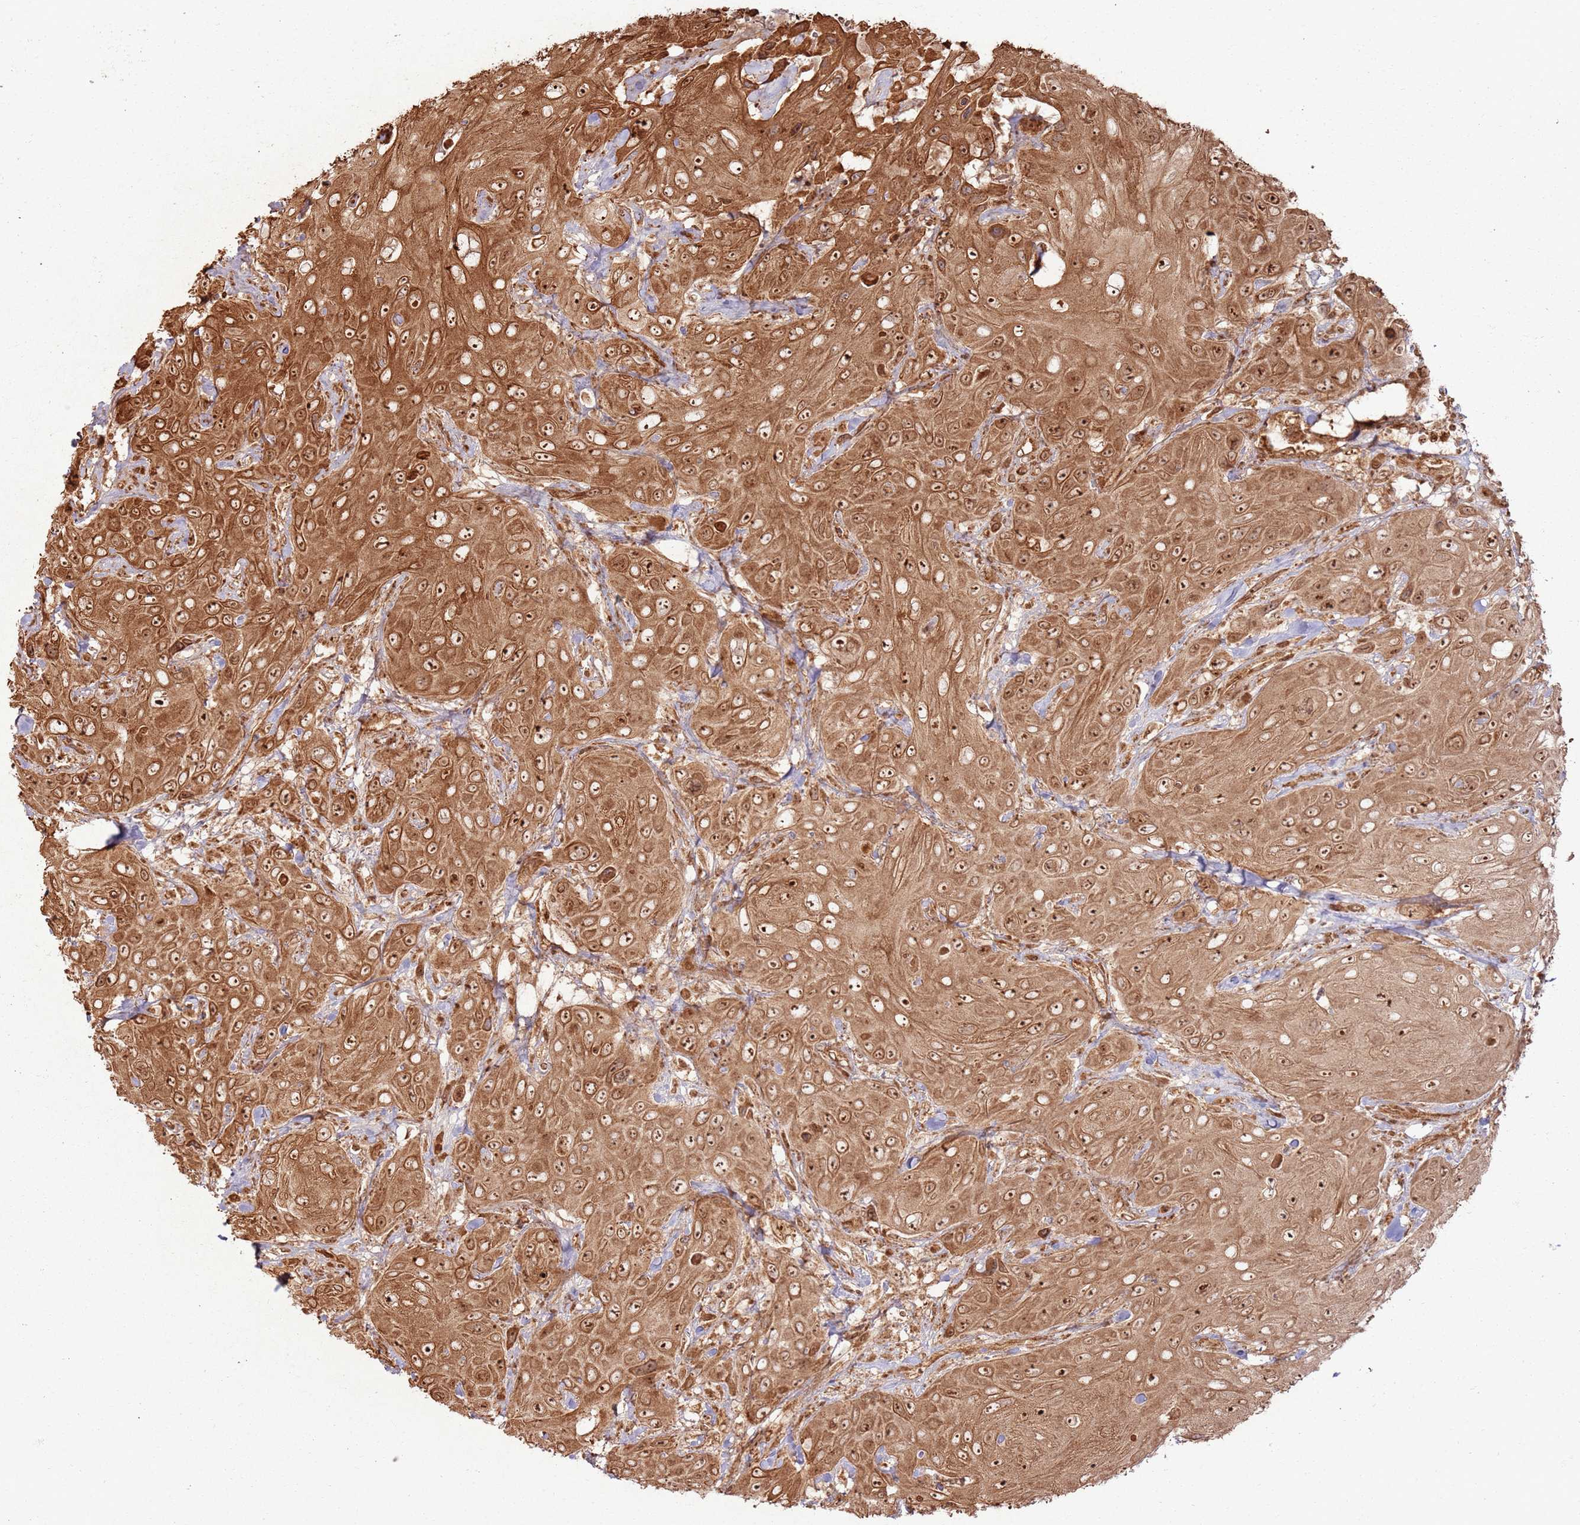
{"staining": {"intensity": "strong", "quantity": ">75%", "location": "cytoplasmic/membranous,nuclear"}, "tissue": "head and neck cancer", "cell_type": "Tumor cells", "image_type": "cancer", "snomed": [{"axis": "morphology", "description": "Squamous cell carcinoma, NOS"}, {"axis": "topography", "description": "Head-Neck"}], "caption": "IHC (DAB (3,3'-diaminobenzidine)) staining of human squamous cell carcinoma (head and neck) reveals strong cytoplasmic/membranous and nuclear protein expression in about >75% of tumor cells.", "gene": "TBC1D13", "patient": {"sex": "male", "age": 81}}